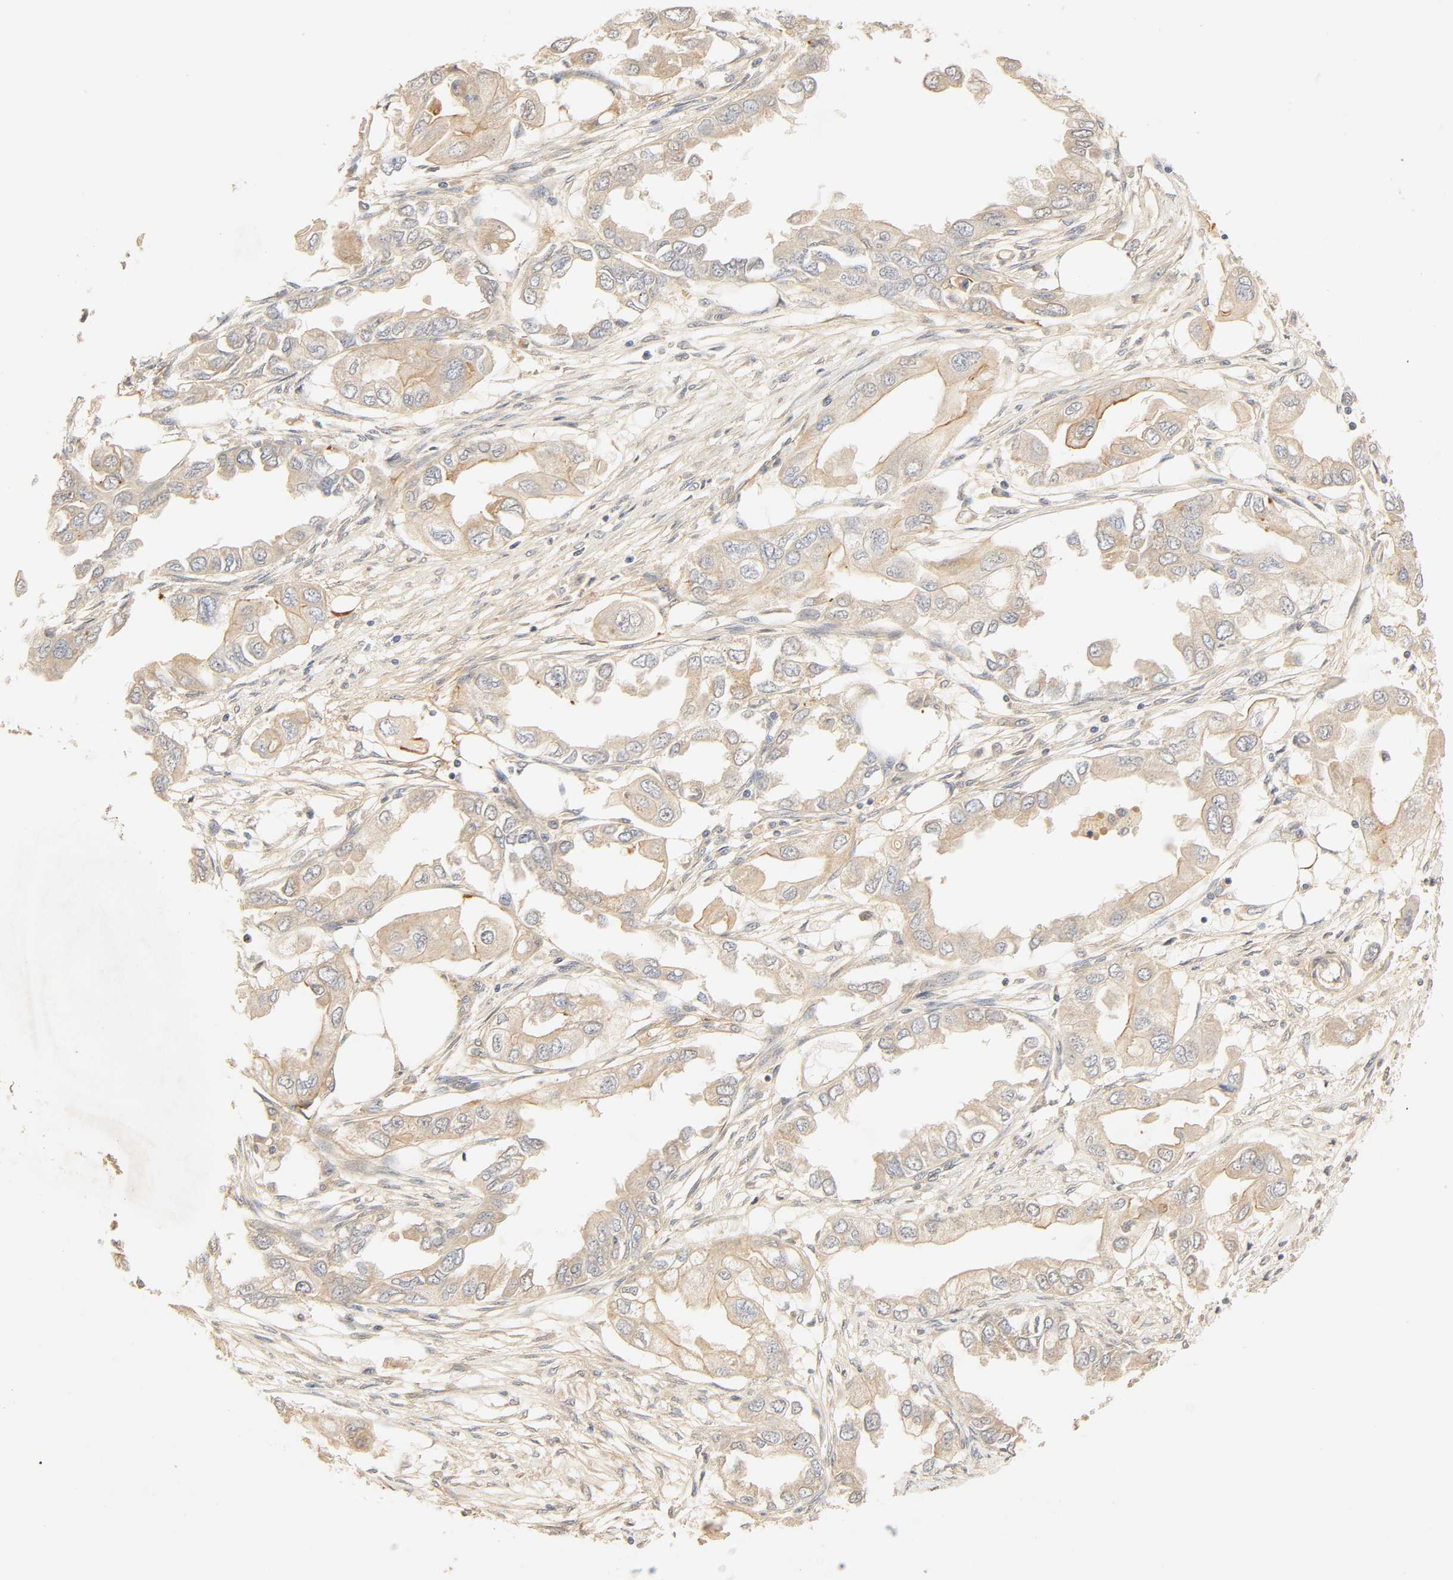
{"staining": {"intensity": "weak", "quantity": "25%-75%", "location": "cytoplasmic/membranous"}, "tissue": "endometrial cancer", "cell_type": "Tumor cells", "image_type": "cancer", "snomed": [{"axis": "morphology", "description": "Adenocarcinoma, NOS"}, {"axis": "topography", "description": "Endometrium"}], "caption": "Adenocarcinoma (endometrial) was stained to show a protein in brown. There is low levels of weak cytoplasmic/membranous expression in approximately 25%-75% of tumor cells. Immunohistochemistry stains the protein in brown and the nuclei are stained blue.", "gene": "CACNA1G", "patient": {"sex": "female", "age": 67}}